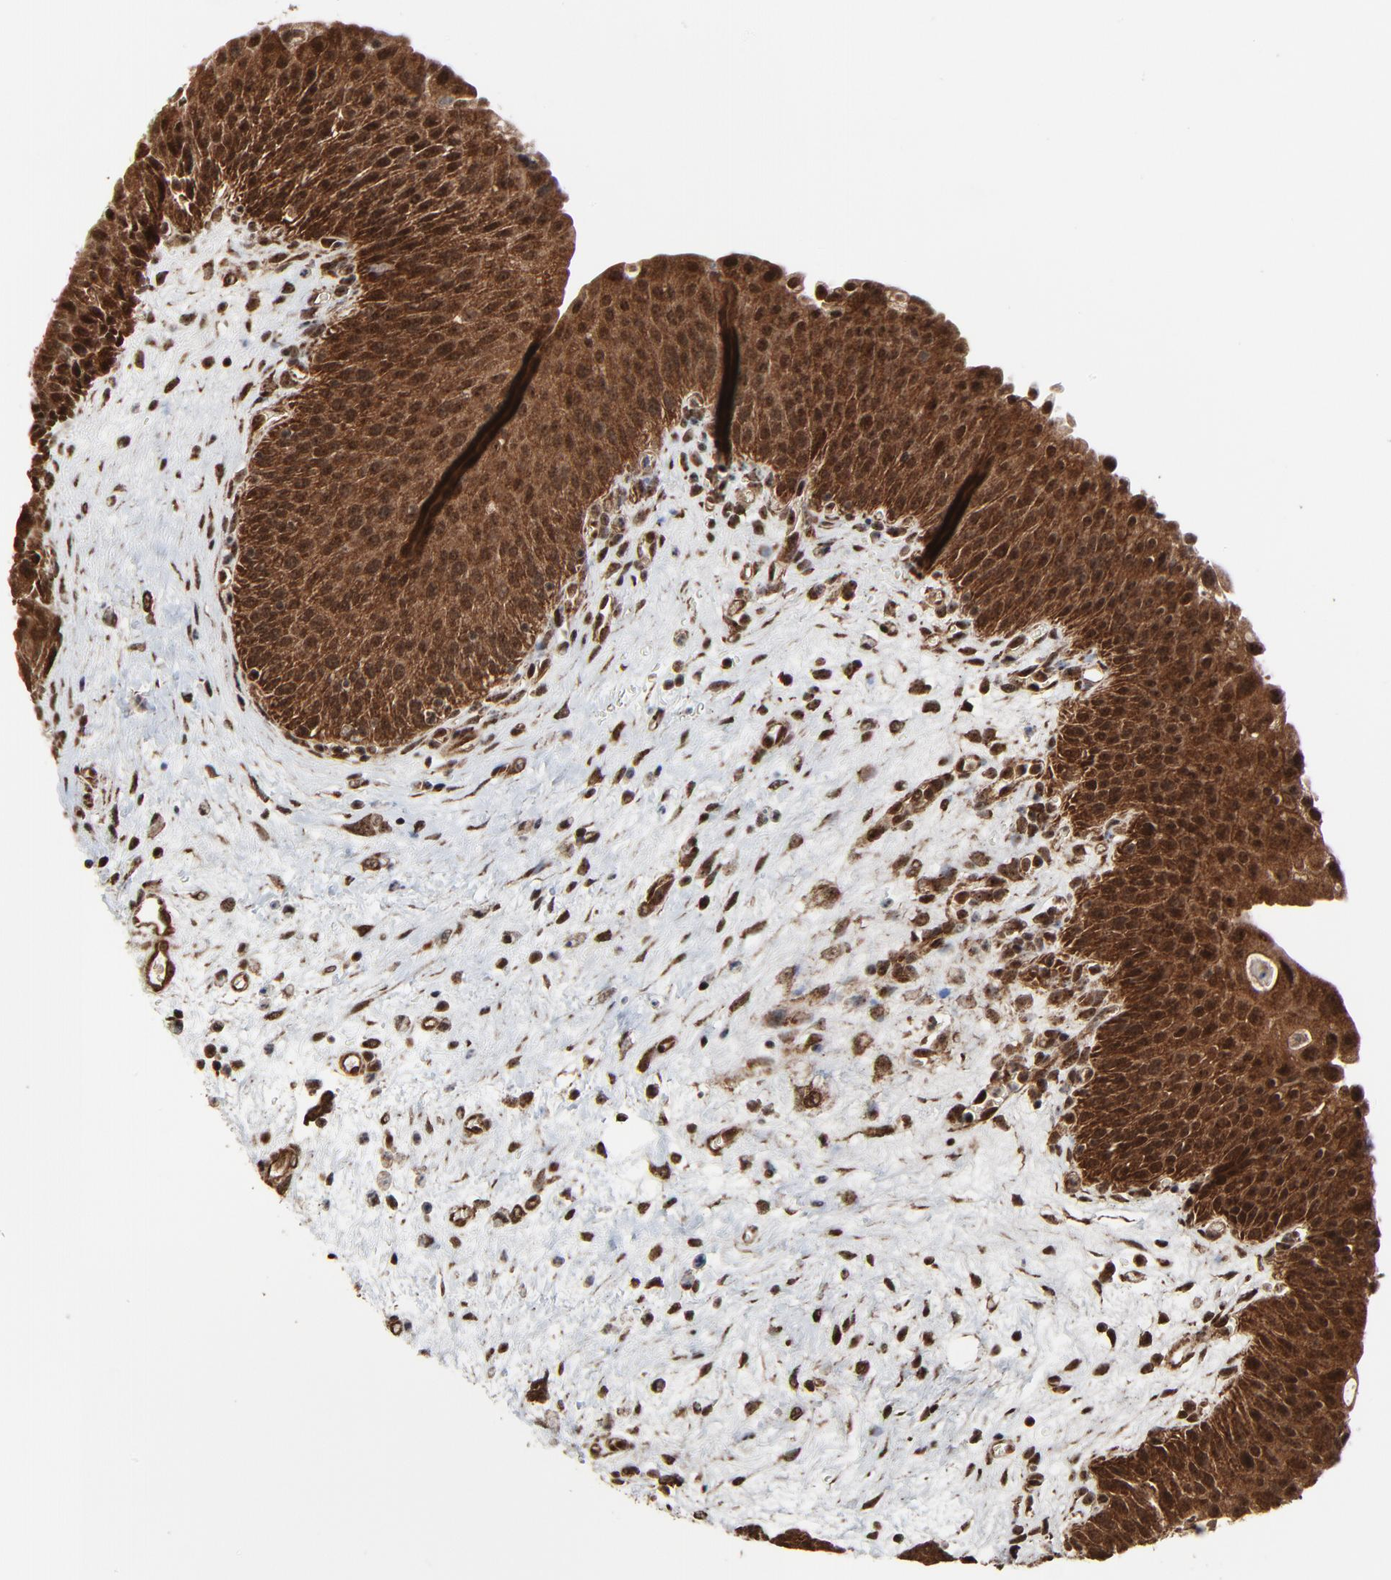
{"staining": {"intensity": "strong", "quantity": ">75%", "location": "cytoplasmic/membranous,nuclear"}, "tissue": "urinary bladder", "cell_type": "Urothelial cells", "image_type": "normal", "snomed": [{"axis": "morphology", "description": "Normal tissue, NOS"}, {"axis": "morphology", "description": "Dysplasia, NOS"}, {"axis": "topography", "description": "Urinary bladder"}], "caption": "DAB immunohistochemical staining of benign human urinary bladder shows strong cytoplasmic/membranous,nuclear protein staining in about >75% of urothelial cells. (brown staining indicates protein expression, while blue staining denotes nuclei).", "gene": "RHOJ", "patient": {"sex": "male", "age": 35}}